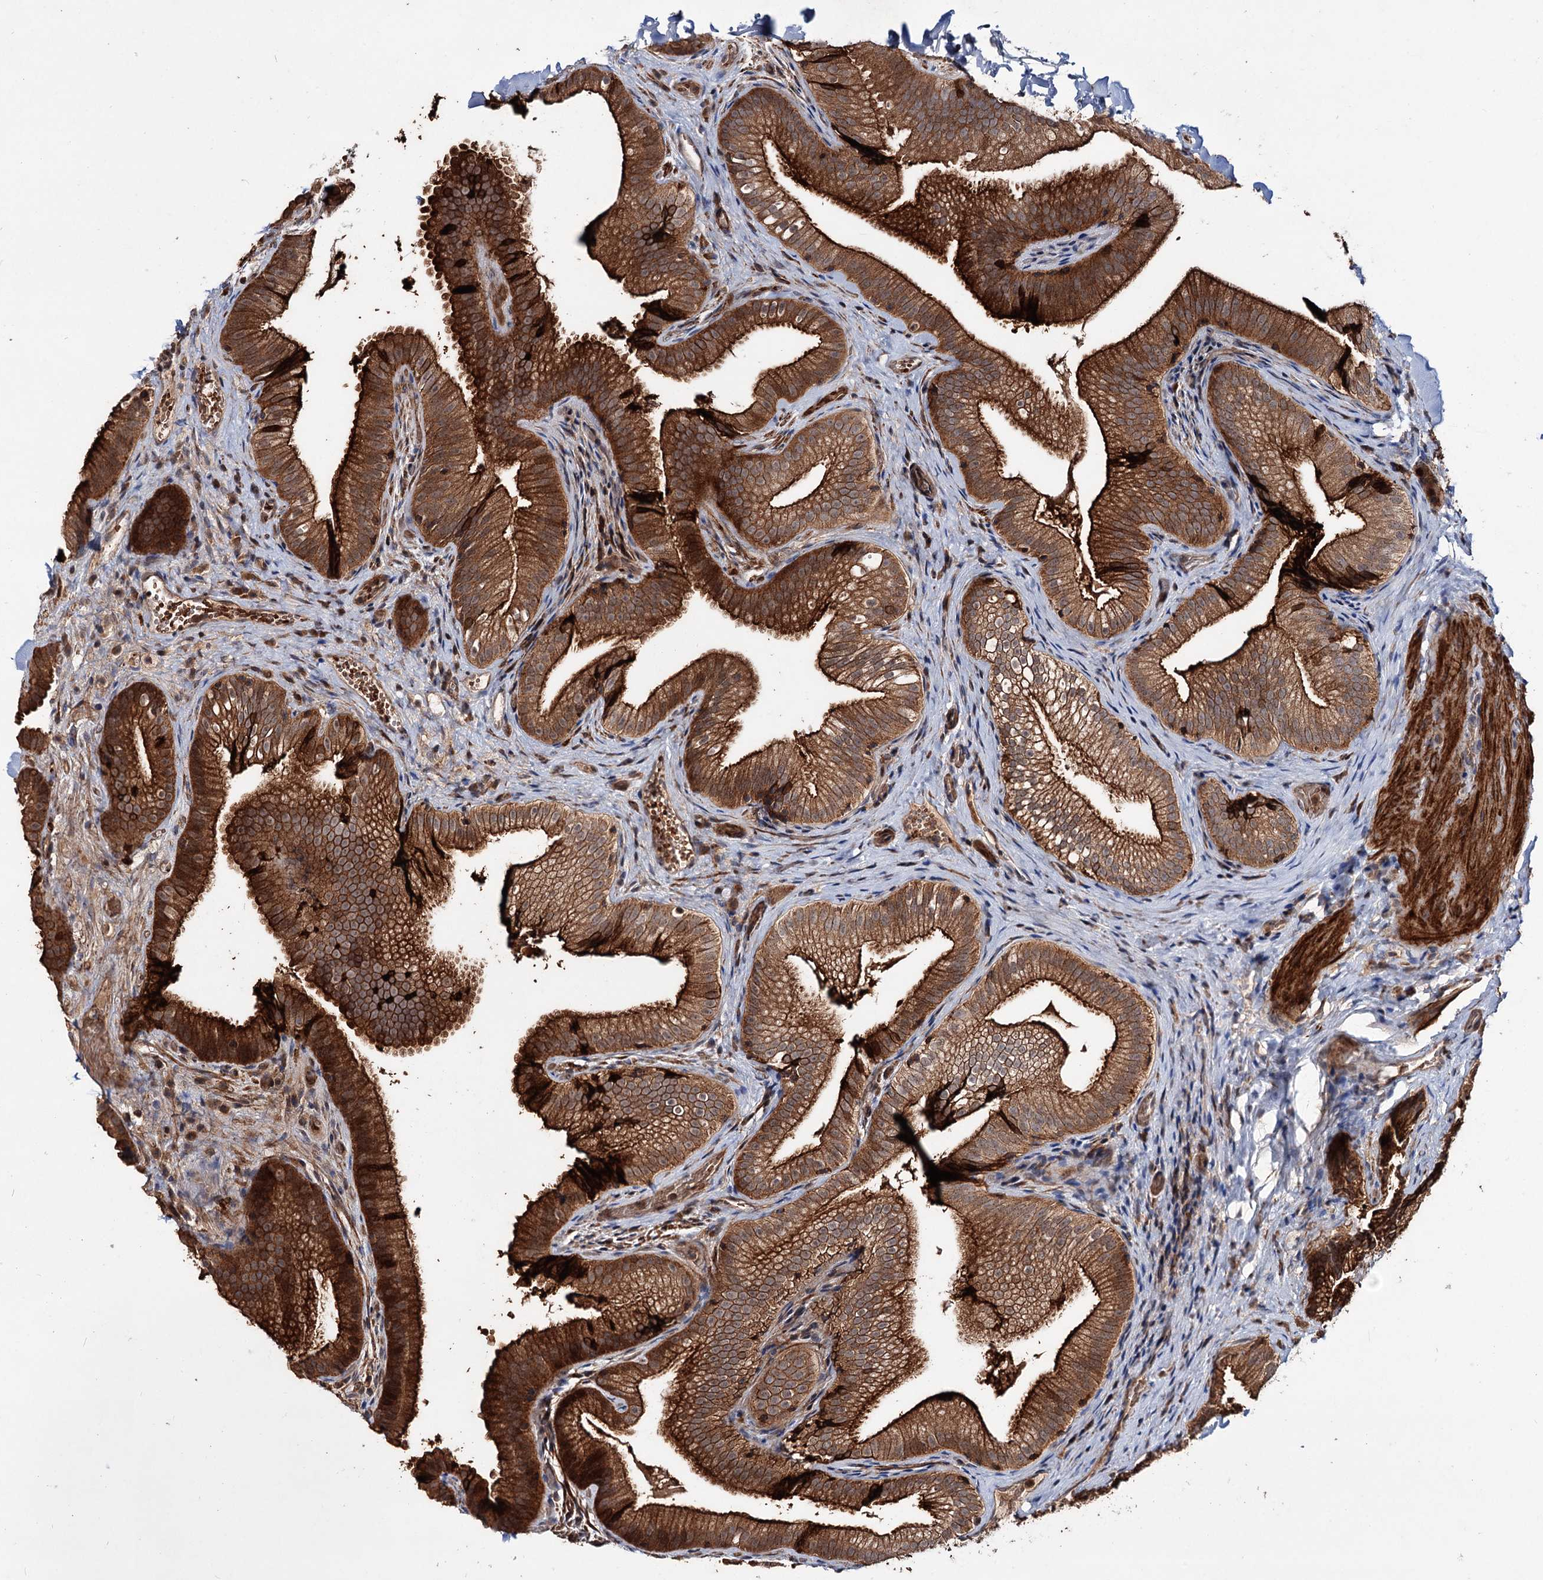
{"staining": {"intensity": "strong", "quantity": ">75%", "location": "cytoplasmic/membranous"}, "tissue": "gallbladder", "cell_type": "Glandular cells", "image_type": "normal", "snomed": [{"axis": "morphology", "description": "Normal tissue, NOS"}, {"axis": "topography", "description": "Gallbladder"}], "caption": "Brown immunohistochemical staining in benign gallbladder shows strong cytoplasmic/membranous expression in approximately >75% of glandular cells. The staining was performed using DAB to visualize the protein expression in brown, while the nuclei were stained in blue with hematoxylin (Magnification: 20x).", "gene": "GRIP1", "patient": {"sex": "female", "age": 30}}